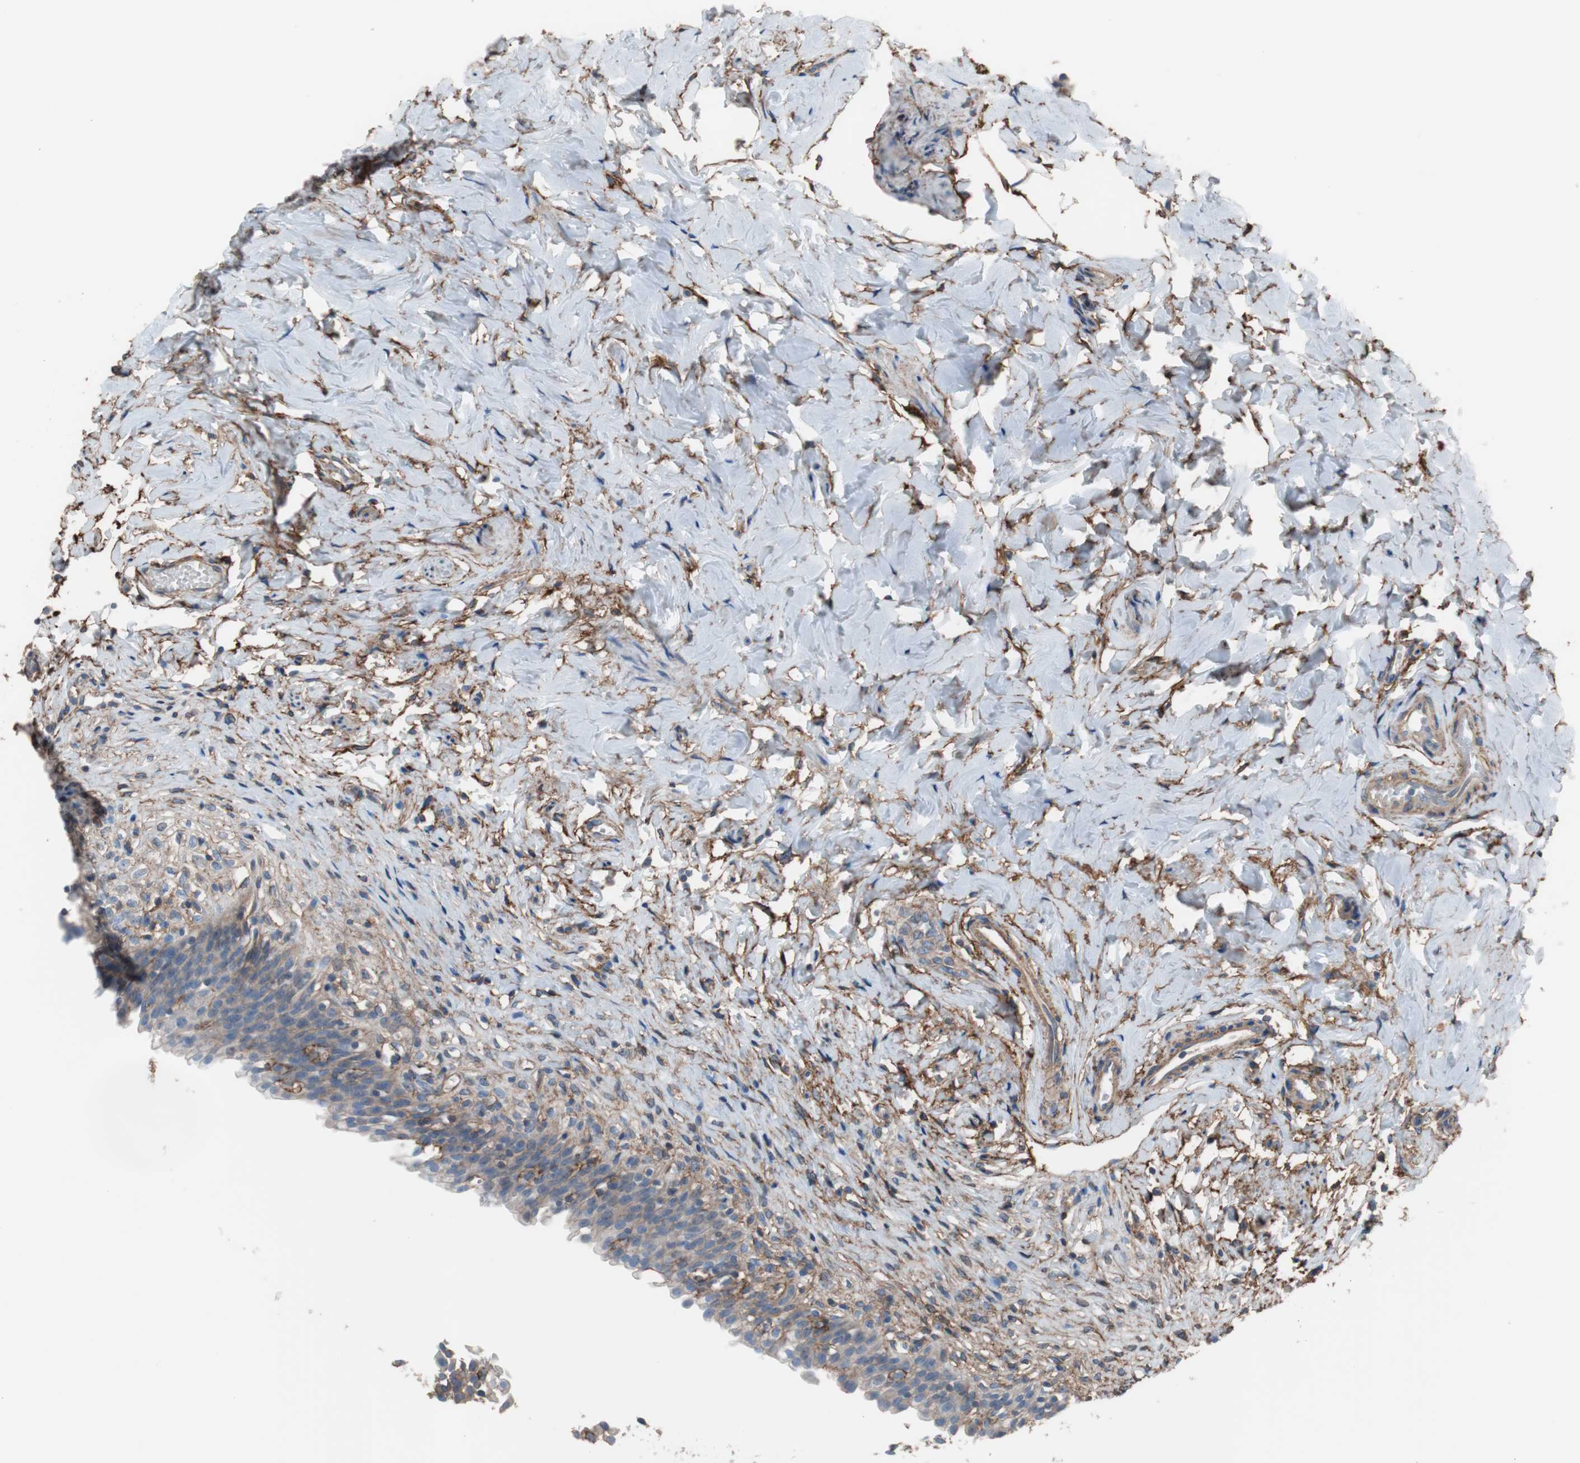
{"staining": {"intensity": "moderate", "quantity": "25%-75%", "location": "cytoplasmic/membranous"}, "tissue": "urinary bladder", "cell_type": "Urothelial cells", "image_type": "normal", "snomed": [{"axis": "morphology", "description": "Normal tissue, NOS"}, {"axis": "morphology", "description": "Inflammation, NOS"}, {"axis": "topography", "description": "Urinary bladder"}], "caption": "Urothelial cells demonstrate medium levels of moderate cytoplasmic/membranous staining in about 25%-75% of cells in unremarkable human urinary bladder.", "gene": "CD81", "patient": {"sex": "female", "age": 80}}